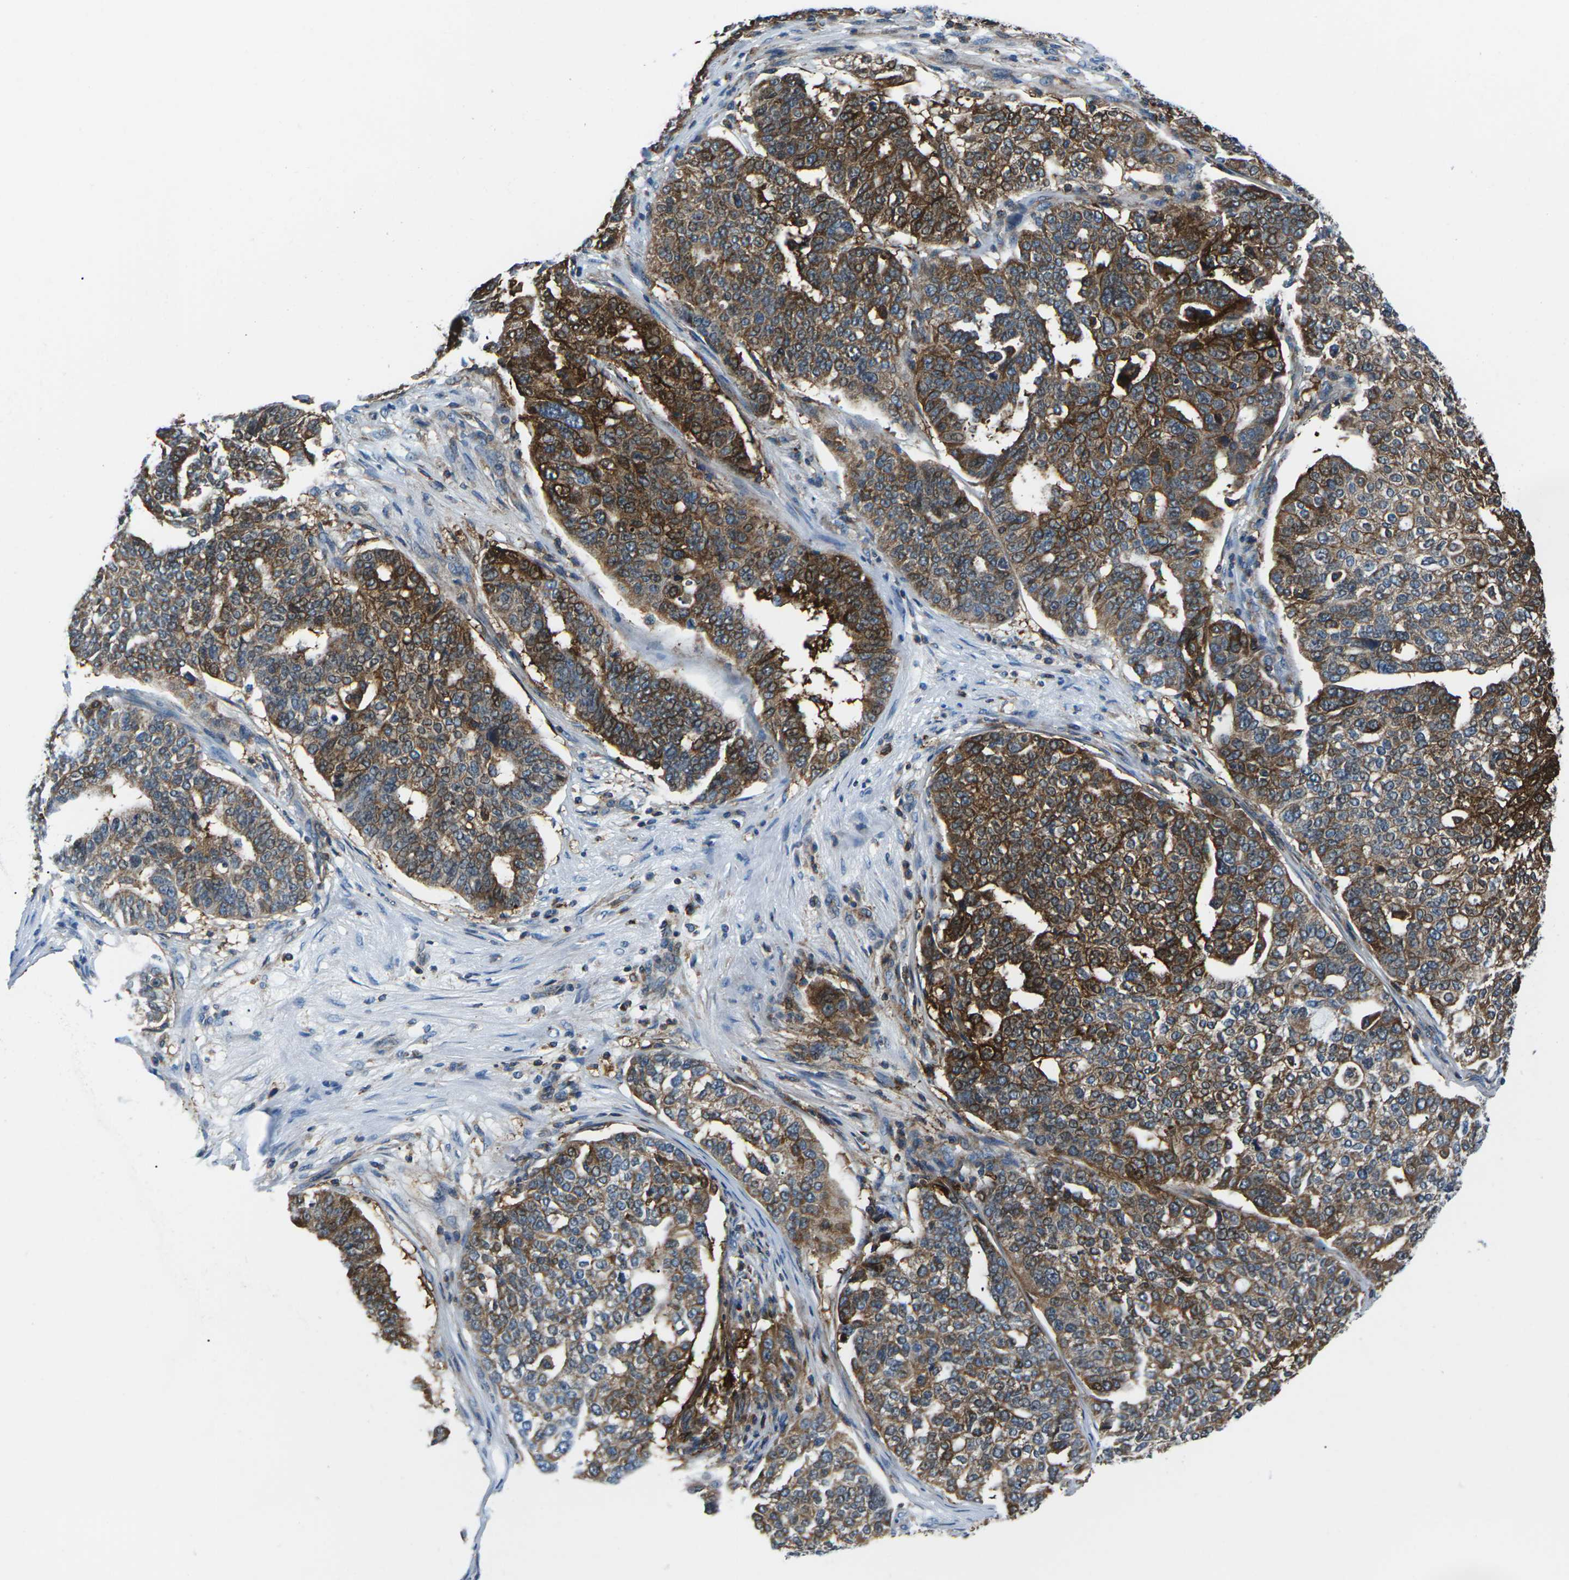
{"staining": {"intensity": "strong", "quantity": ">75%", "location": "cytoplasmic/membranous"}, "tissue": "ovarian cancer", "cell_type": "Tumor cells", "image_type": "cancer", "snomed": [{"axis": "morphology", "description": "Cystadenocarcinoma, serous, NOS"}, {"axis": "topography", "description": "Ovary"}], "caption": "Human serous cystadenocarcinoma (ovarian) stained with a brown dye reveals strong cytoplasmic/membranous positive staining in about >75% of tumor cells.", "gene": "SOCS4", "patient": {"sex": "female", "age": 59}}